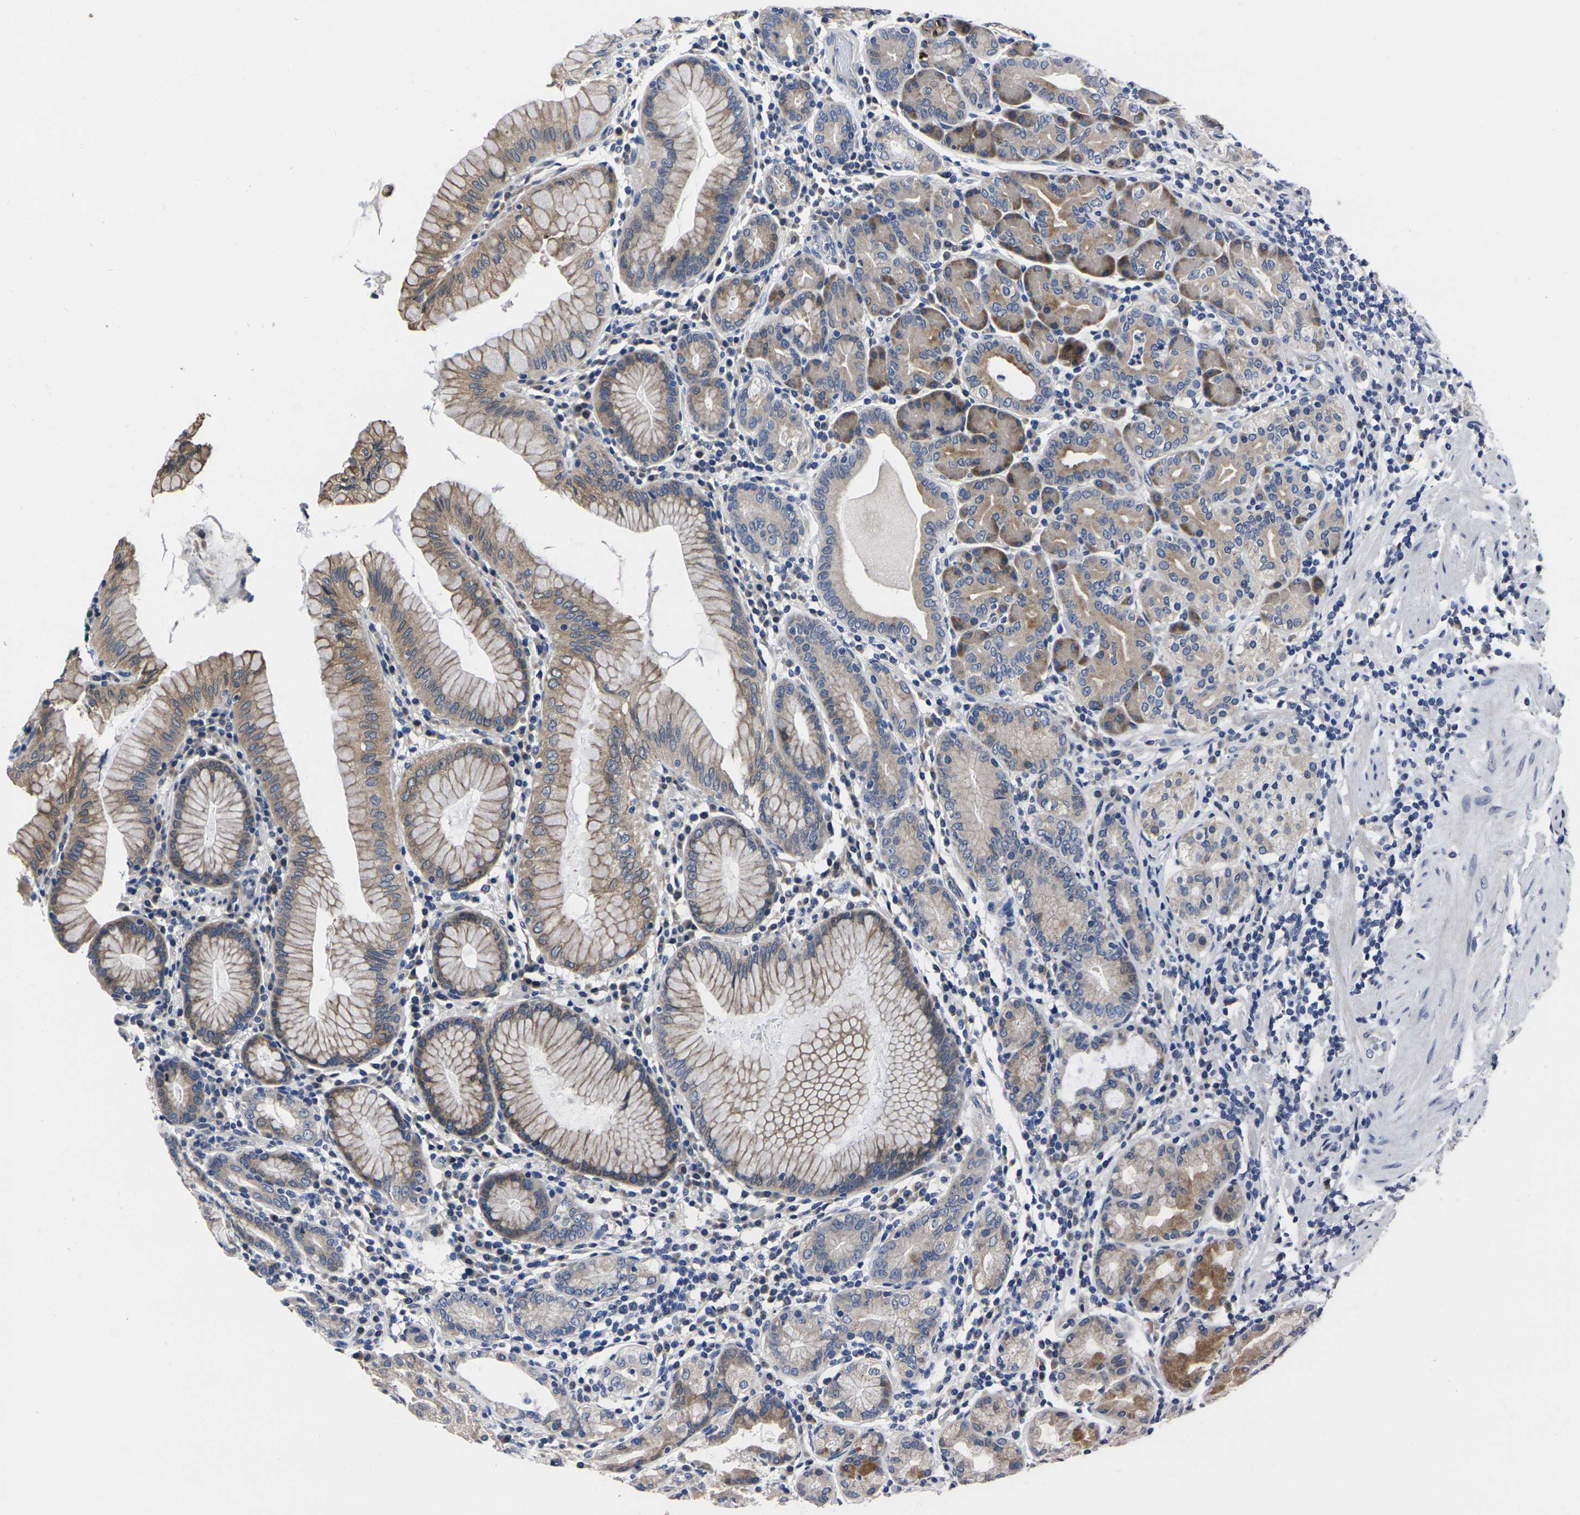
{"staining": {"intensity": "moderate", "quantity": "<25%", "location": "cytoplasmic/membranous"}, "tissue": "stomach", "cell_type": "Glandular cells", "image_type": "normal", "snomed": [{"axis": "morphology", "description": "Normal tissue, NOS"}, {"axis": "topography", "description": "Stomach, lower"}], "caption": "Immunohistochemical staining of unremarkable stomach reveals moderate cytoplasmic/membranous protein staining in about <25% of glandular cells. (DAB IHC with brightfield microscopy, high magnification).", "gene": "CYP2C8", "patient": {"sex": "female", "age": 76}}